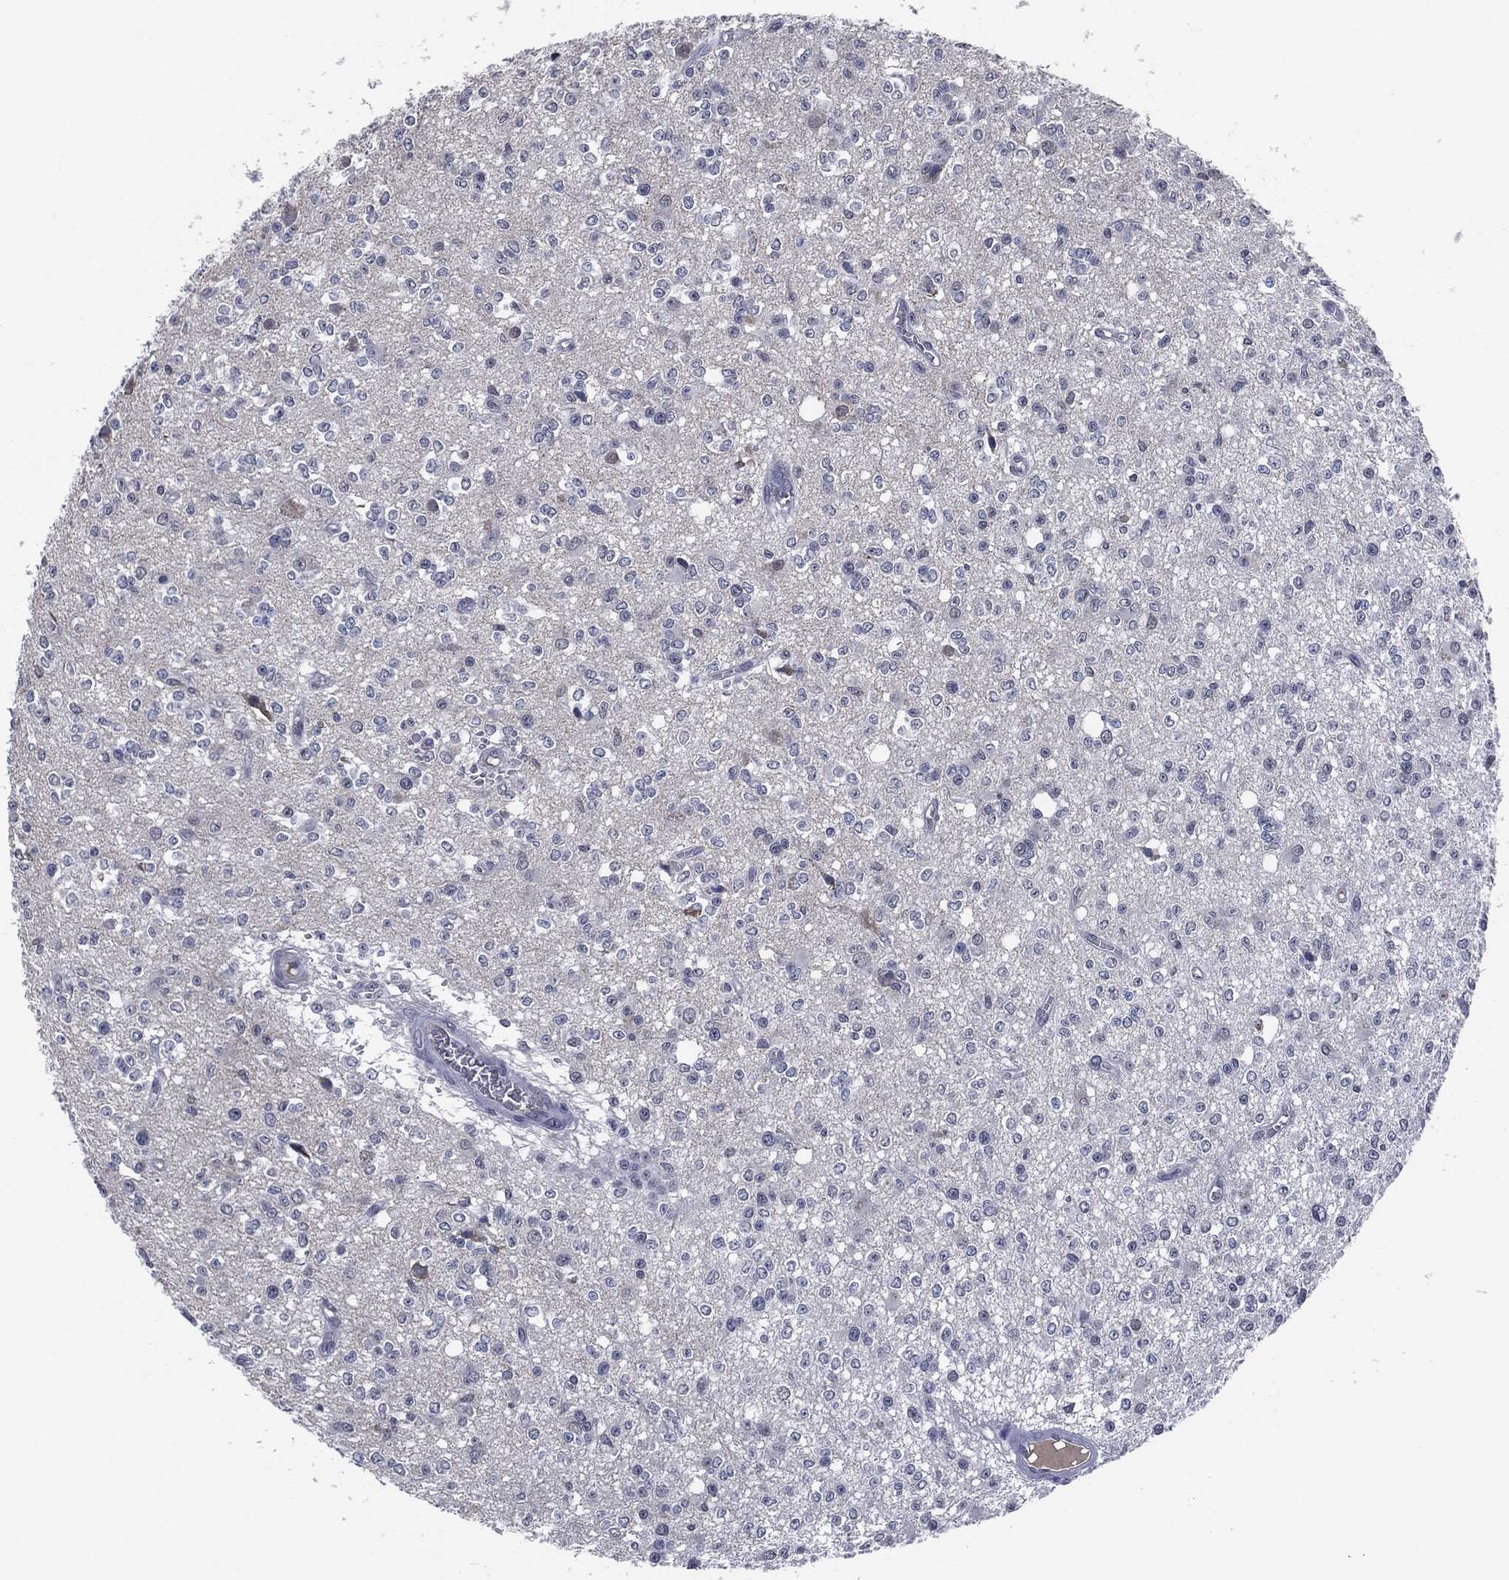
{"staining": {"intensity": "negative", "quantity": "none", "location": "none"}, "tissue": "glioma", "cell_type": "Tumor cells", "image_type": "cancer", "snomed": [{"axis": "morphology", "description": "Glioma, malignant, Low grade"}, {"axis": "topography", "description": "Brain"}], "caption": "This is a histopathology image of immunohistochemistry staining of malignant glioma (low-grade), which shows no expression in tumor cells. The staining is performed using DAB (3,3'-diaminobenzidine) brown chromogen with nuclei counter-stained in using hematoxylin.", "gene": "IL2RG", "patient": {"sex": "female", "age": 45}}